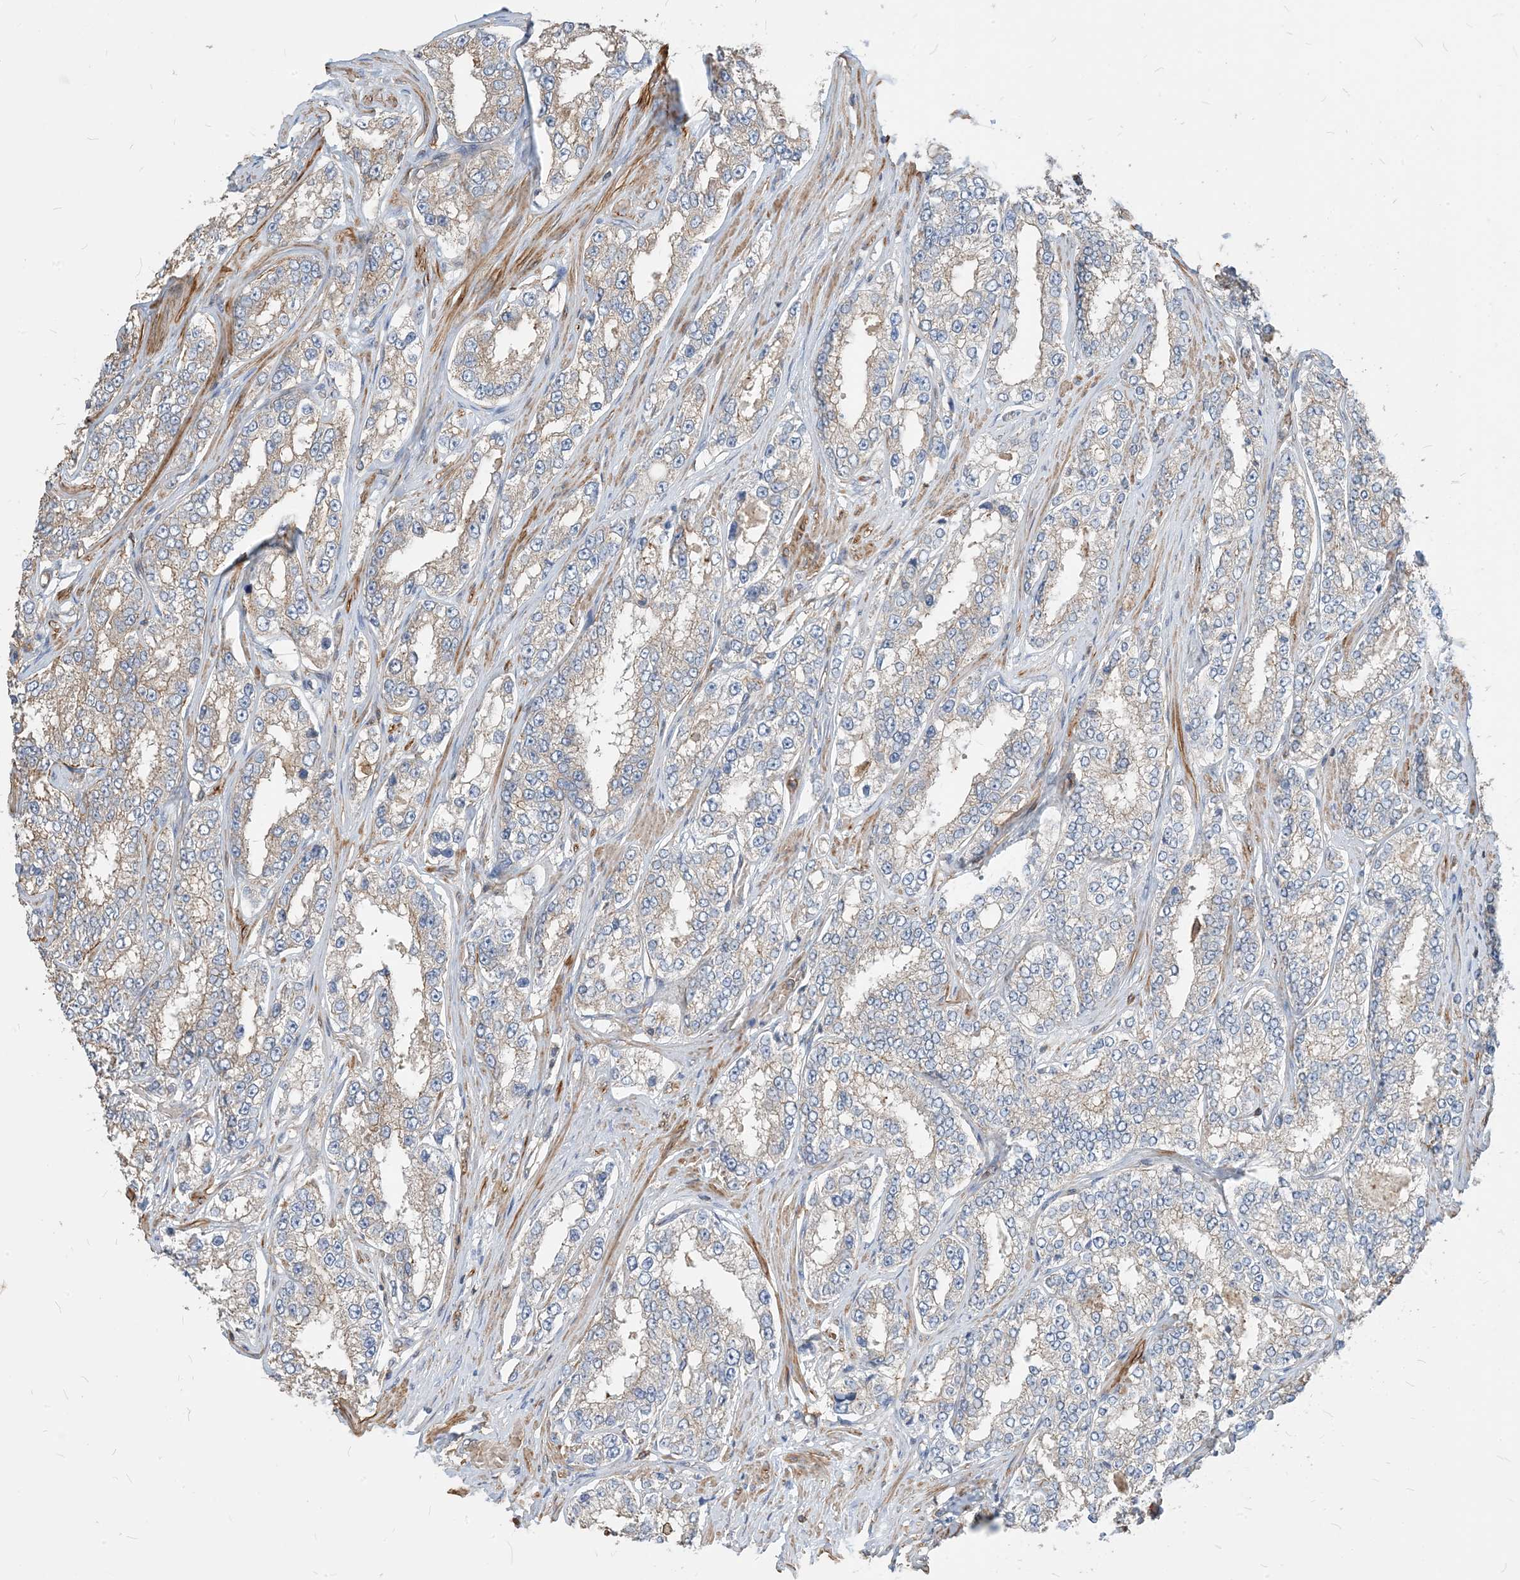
{"staining": {"intensity": "negative", "quantity": "none", "location": "none"}, "tissue": "prostate cancer", "cell_type": "Tumor cells", "image_type": "cancer", "snomed": [{"axis": "morphology", "description": "Normal tissue, NOS"}, {"axis": "morphology", "description": "Adenocarcinoma, High grade"}, {"axis": "topography", "description": "Prostate"}], "caption": "Immunohistochemistry (IHC) of human prostate adenocarcinoma (high-grade) exhibits no expression in tumor cells.", "gene": "PARVG", "patient": {"sex": "male", "age": 83}}